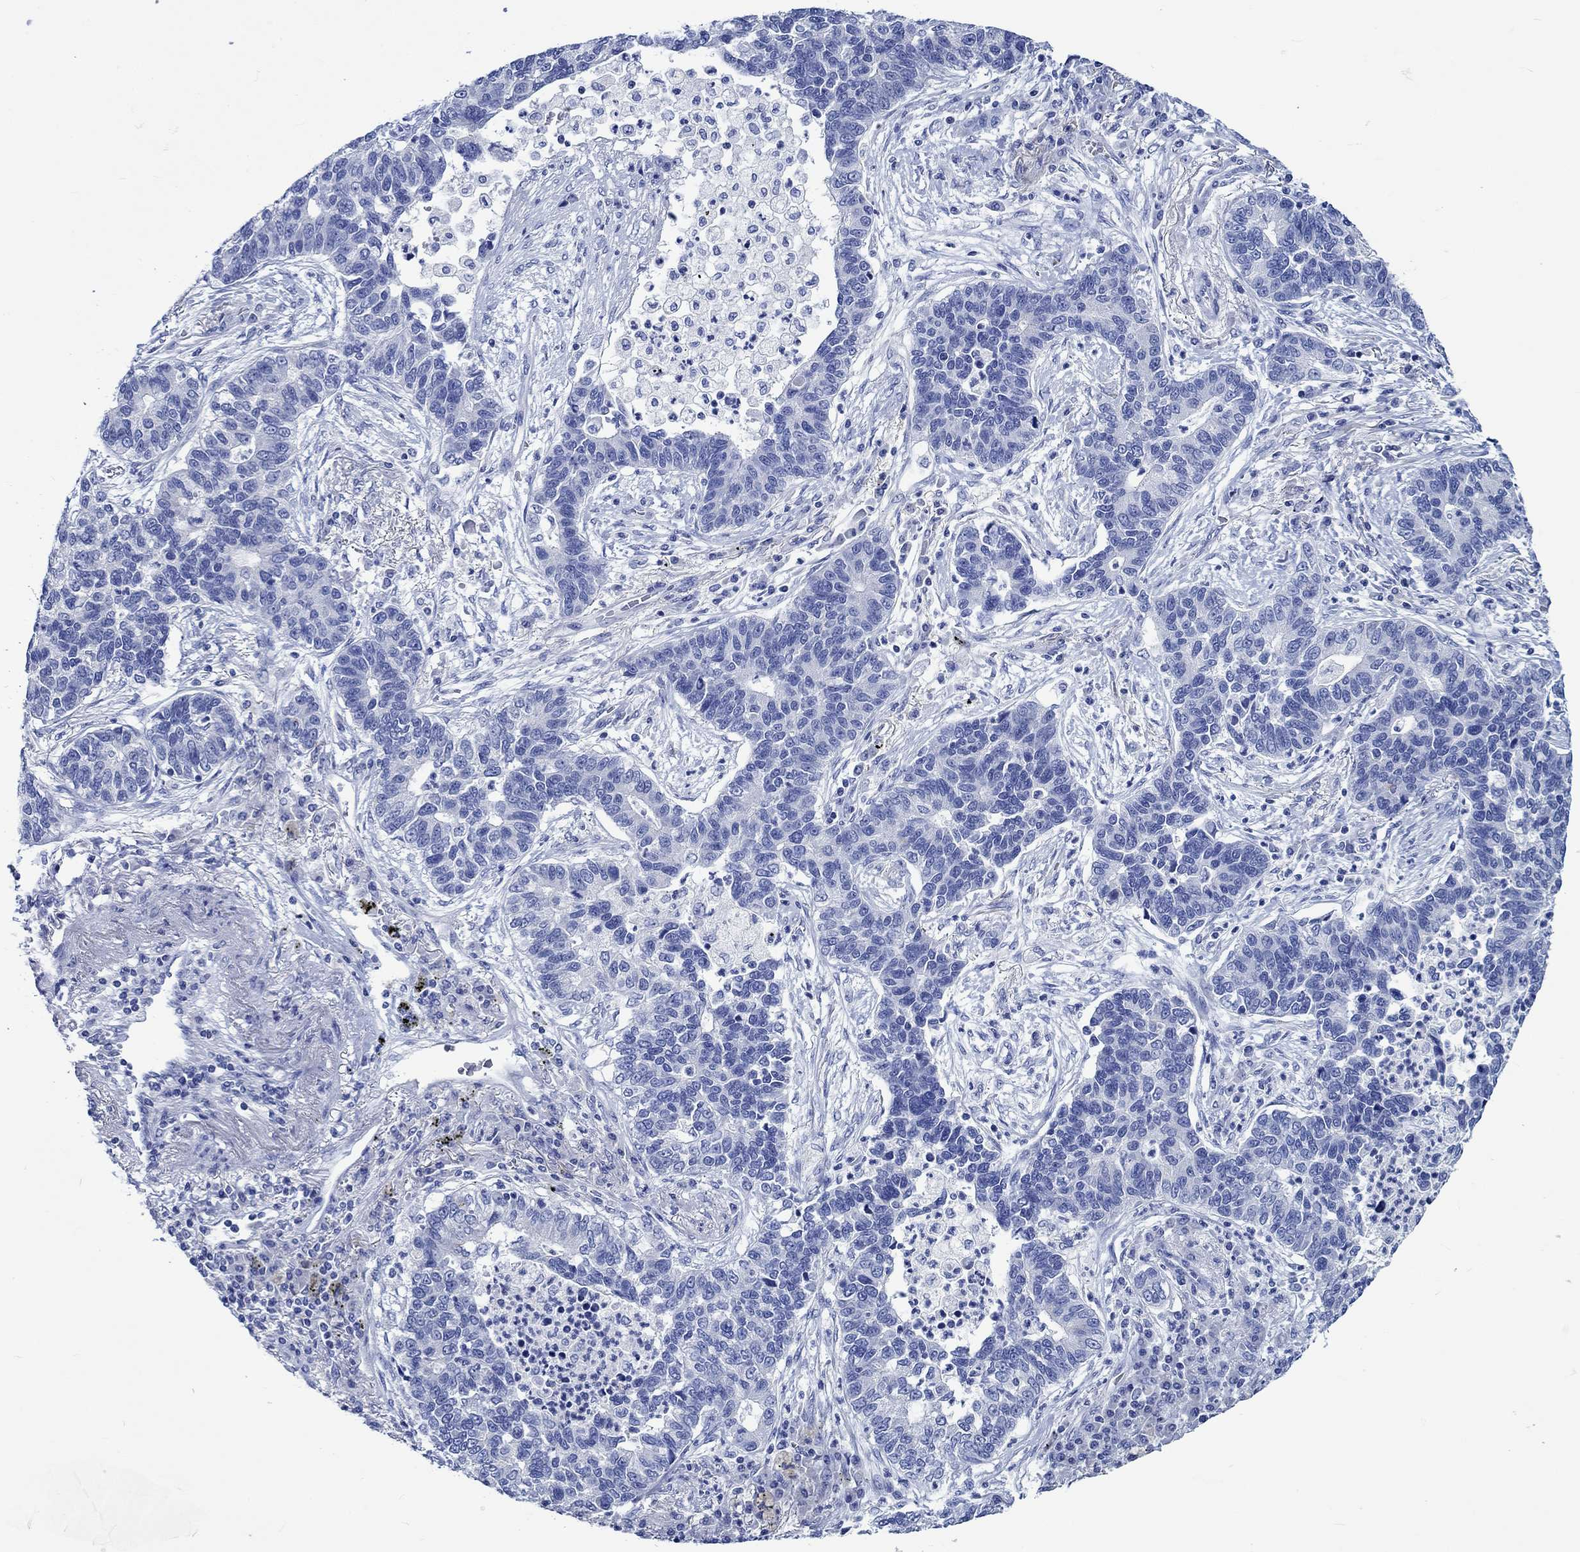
{"staining": {"intensity": "negative", "quantity": "none", "location": "none"}, "tissue": "lung cancer", "cell_type": "Tumor cells", "image_type": "cancer", "snomed": [{"axis": "morphology", "description": "Adenocarcinoma, NOS"}, {"axis": "topography", "description": "Lung"}], "caption": "Histopathology image shows no significant protein expression in tumor cells of lung adenocarcinoma. The staining is performed using DAB (3,3'-diaminobenzidine) brown chromogen with nuclei counter-stained in using hematoxylin.", "gene": "PTPRN2", "patient": {"sex": "female", "age": 57}}